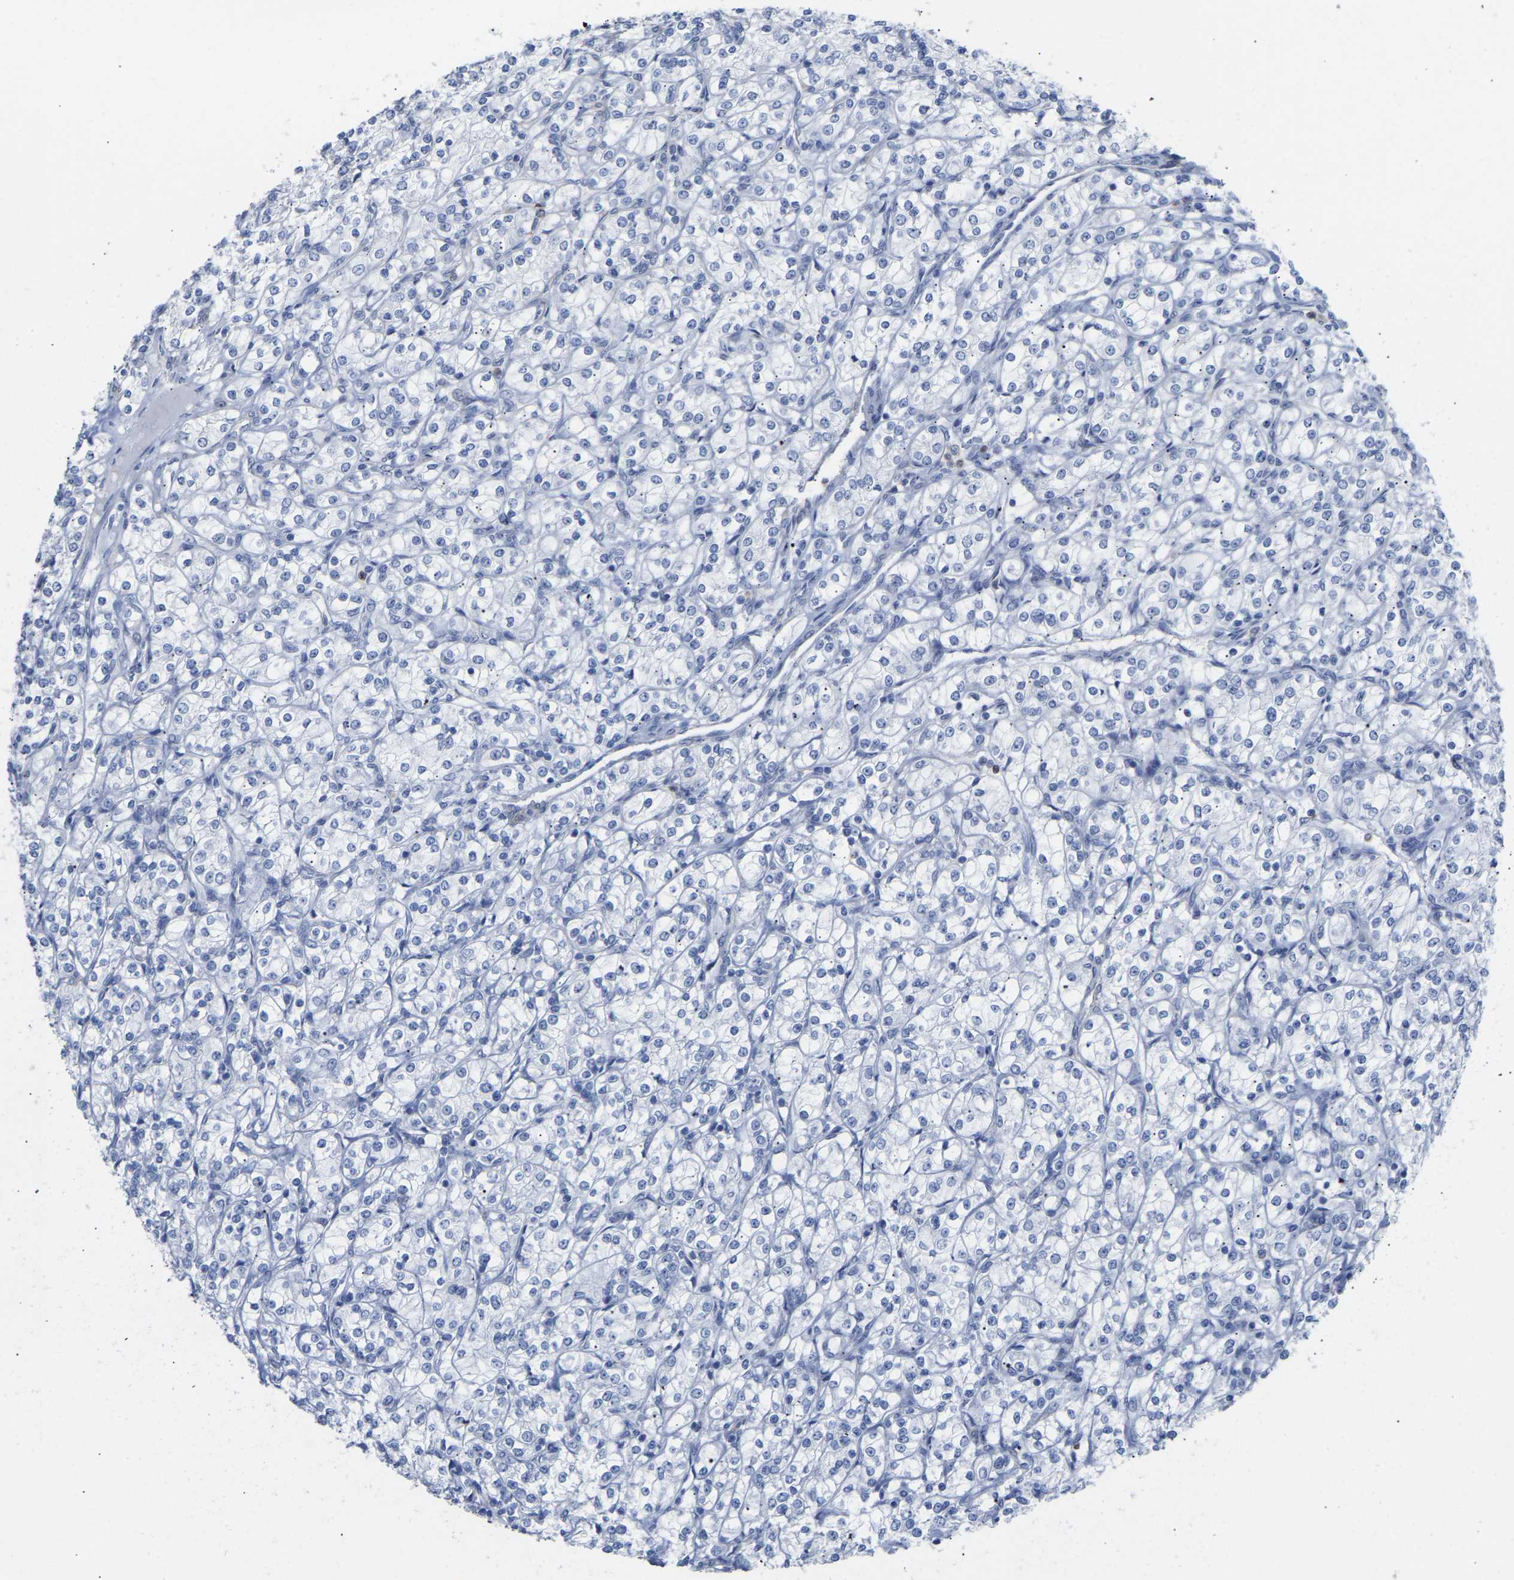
{"staining": {"intensity": "negative", "quantity": "none", "location": "none"}, "tissue": "renal cancer", "cell_type": "Tumor cells", "image_type": "cancer", "snomed": [{"axis": "morphology", "description": "Adenocarcinoma, NOS"}, {"axis": "topography", "description": "Kidney"}], "caption": "Immunohistochemical staining of adenocarcinoma (renal) exhibits no significant positivity in tumor cells.", "gene": "AMPH", "patient": {"sex": "male", "age": 77}}